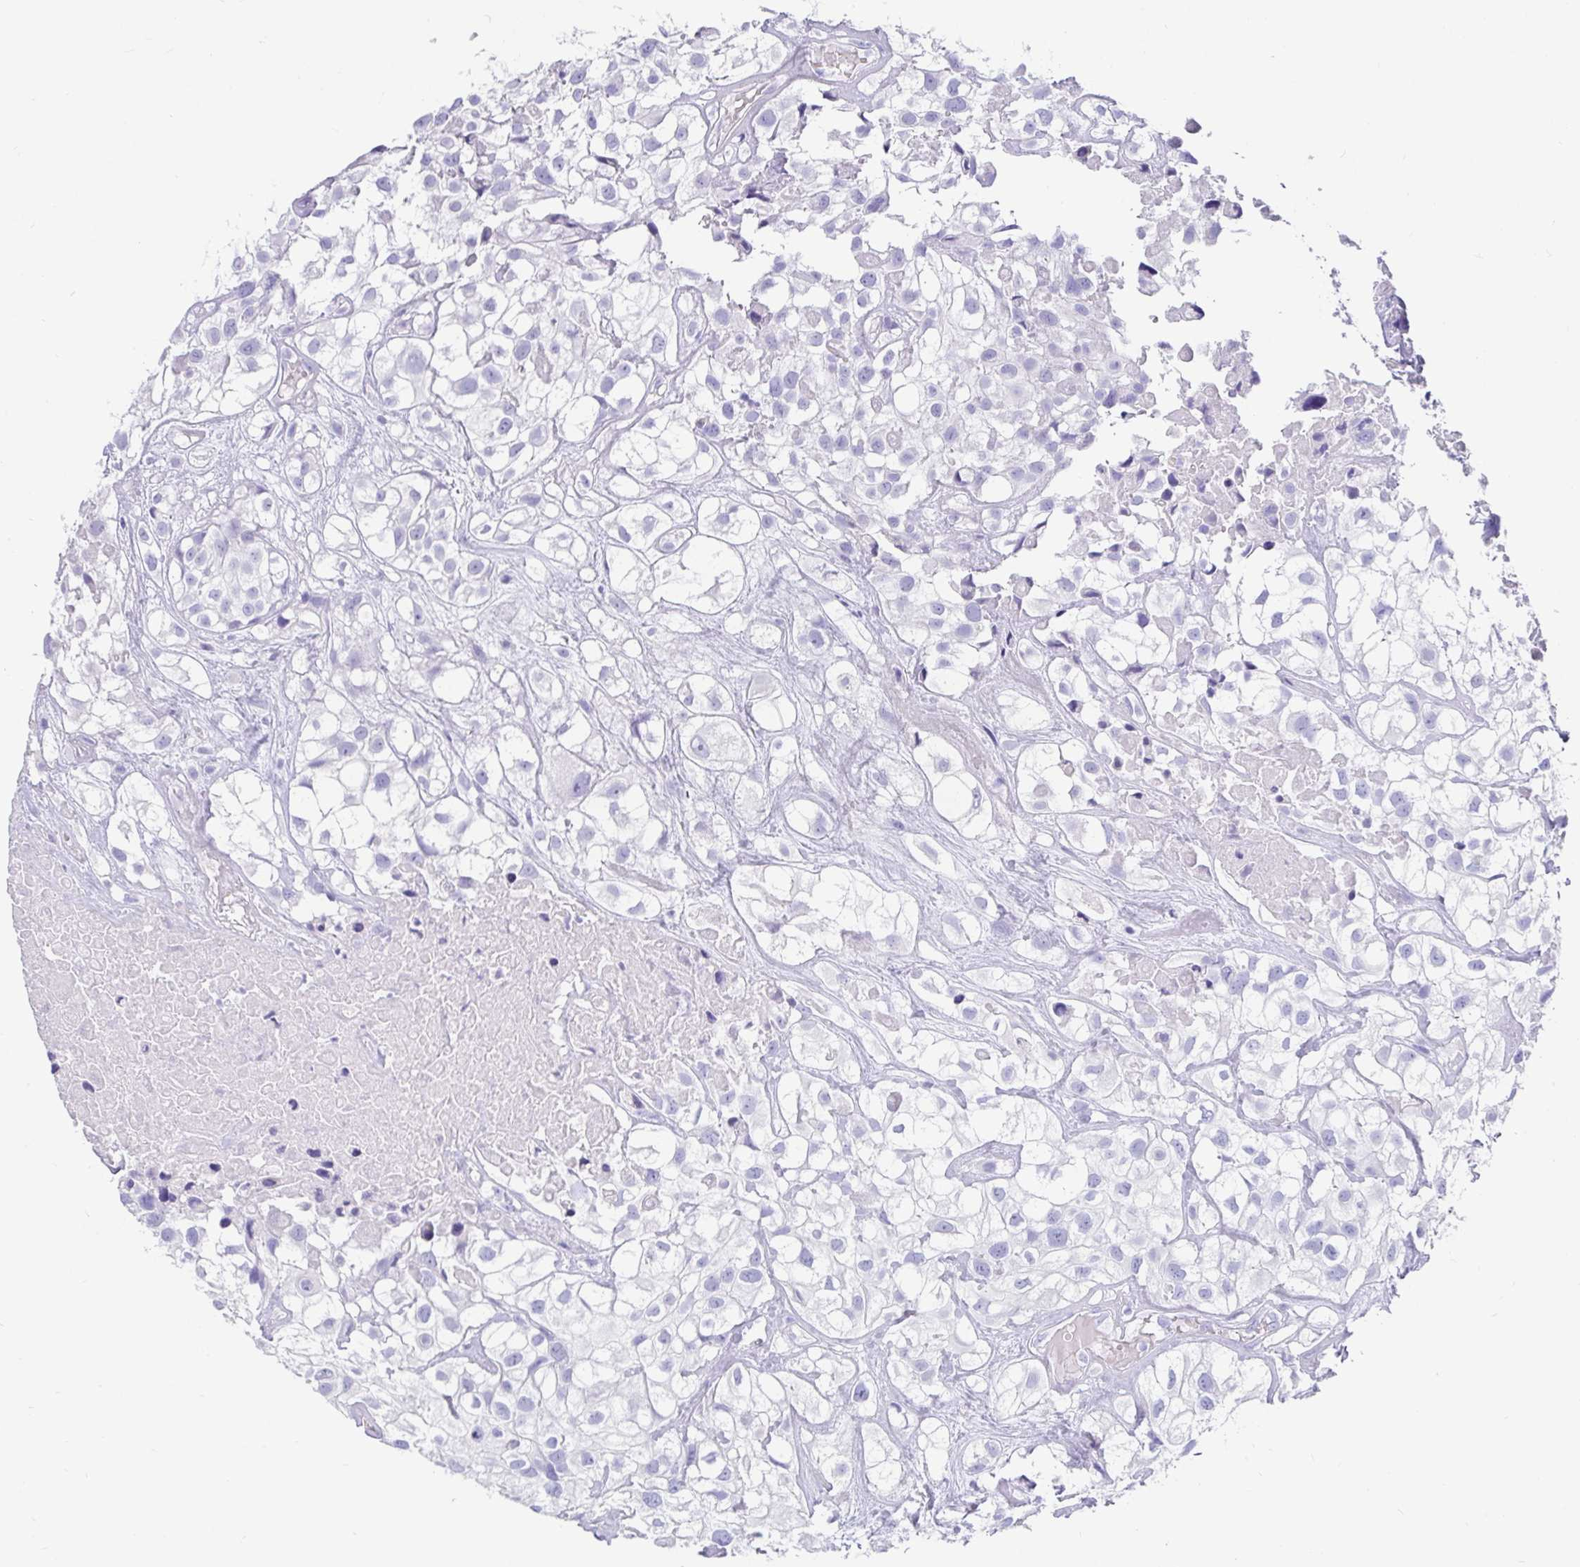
{"staining": {"intensity": "negative", "quantity": "none", "location": "none"}, "tissue": "urothelial cancer", "cell_type": "Tumor cells", "image_type": "cancer", "snomed": [{"axis": "morphology", "description": "Urothelial carcinoma, High grade"}, {"axis": "topography", "description": "Urinary bladder"}], "caption": "Immunohistochemical staining of urothelial cancer shows no significant staining in tumor cells.", "gene": "ZPBP2", "patient": {"sex": "male", "age": 56}}